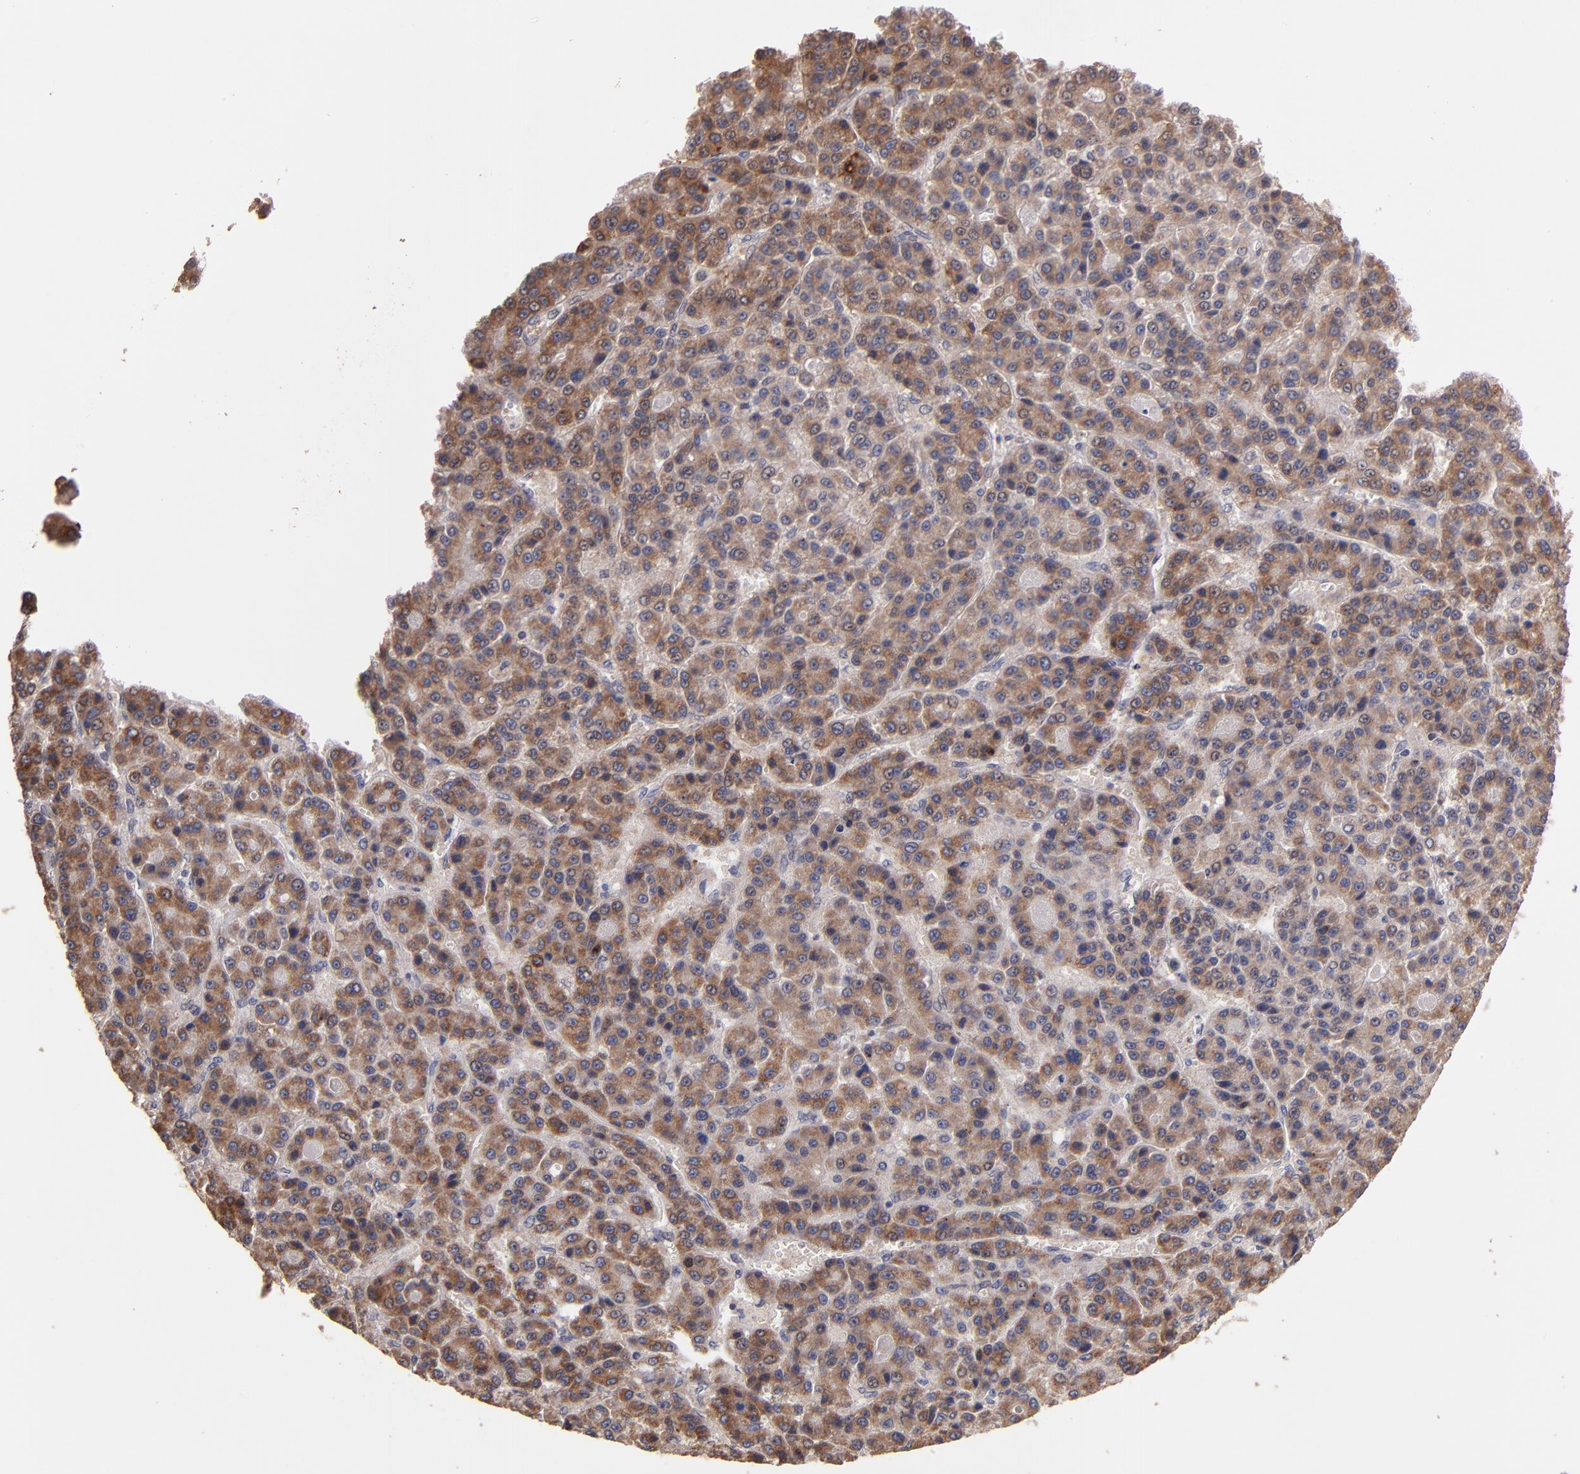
{"staining": {"intensity": "moderate", "quantity": ">75%", "location": "cytoplasmic/membranous"}, "tissue": "liver cancer", "cell_type": "Tumor cells", "image_type": "cancer", "snomed": [{"axis": "morphology", "description": "Carcinoma, Hepatocellular, NOS"}, {"axis": "topography", "description": "Liver"}], "caption": "This is an image of immunohistochemistry (IHC) staining of liver cancer, which shows moderate positivity in the cytoplasmic/membranous of tumor cells.", "gene": "DIABLO", "patient": {"sex": "male", "age": 70}}